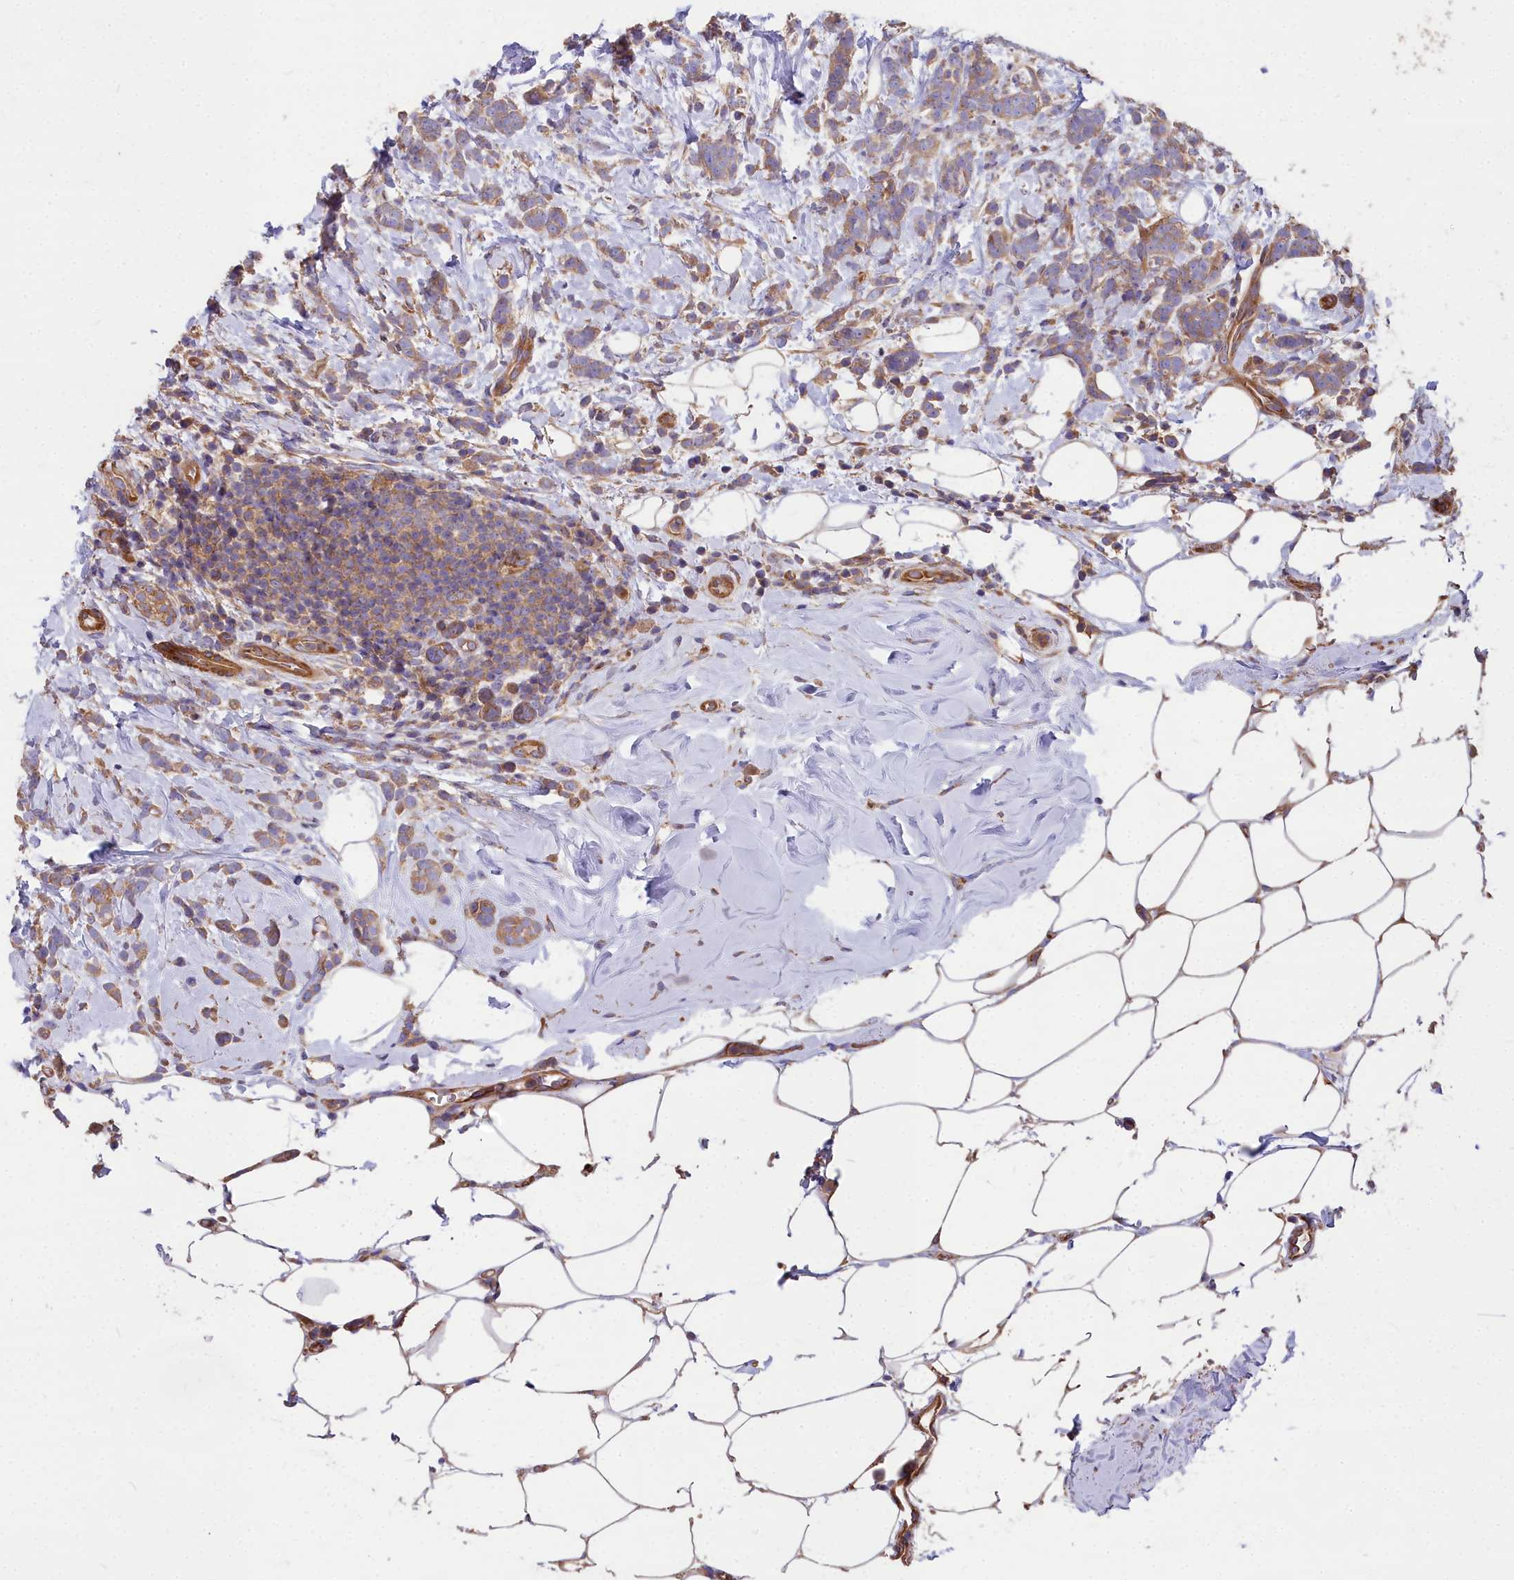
{"staining": {"intensity": "weak", "quantity": ">75%", "location": "cytoplasmic/membranous"}, "tissue": "breast cancer", "cell_type": "Tumor cells", "image_type": "cancer", "snomed": [{"axis": "morphology", "description": "Lobular carcinoma"}, {"axis": "topography", "description": "Breast"}], "caption": "Brown immunohistochemical staining in breast cancer (lobular carcinoma) shows weak cytoplasmic/membranous expression in approximately >75% of tumor cells.", "gene": "DCTN3", "patient": {"sex": "female", "age": 58}}